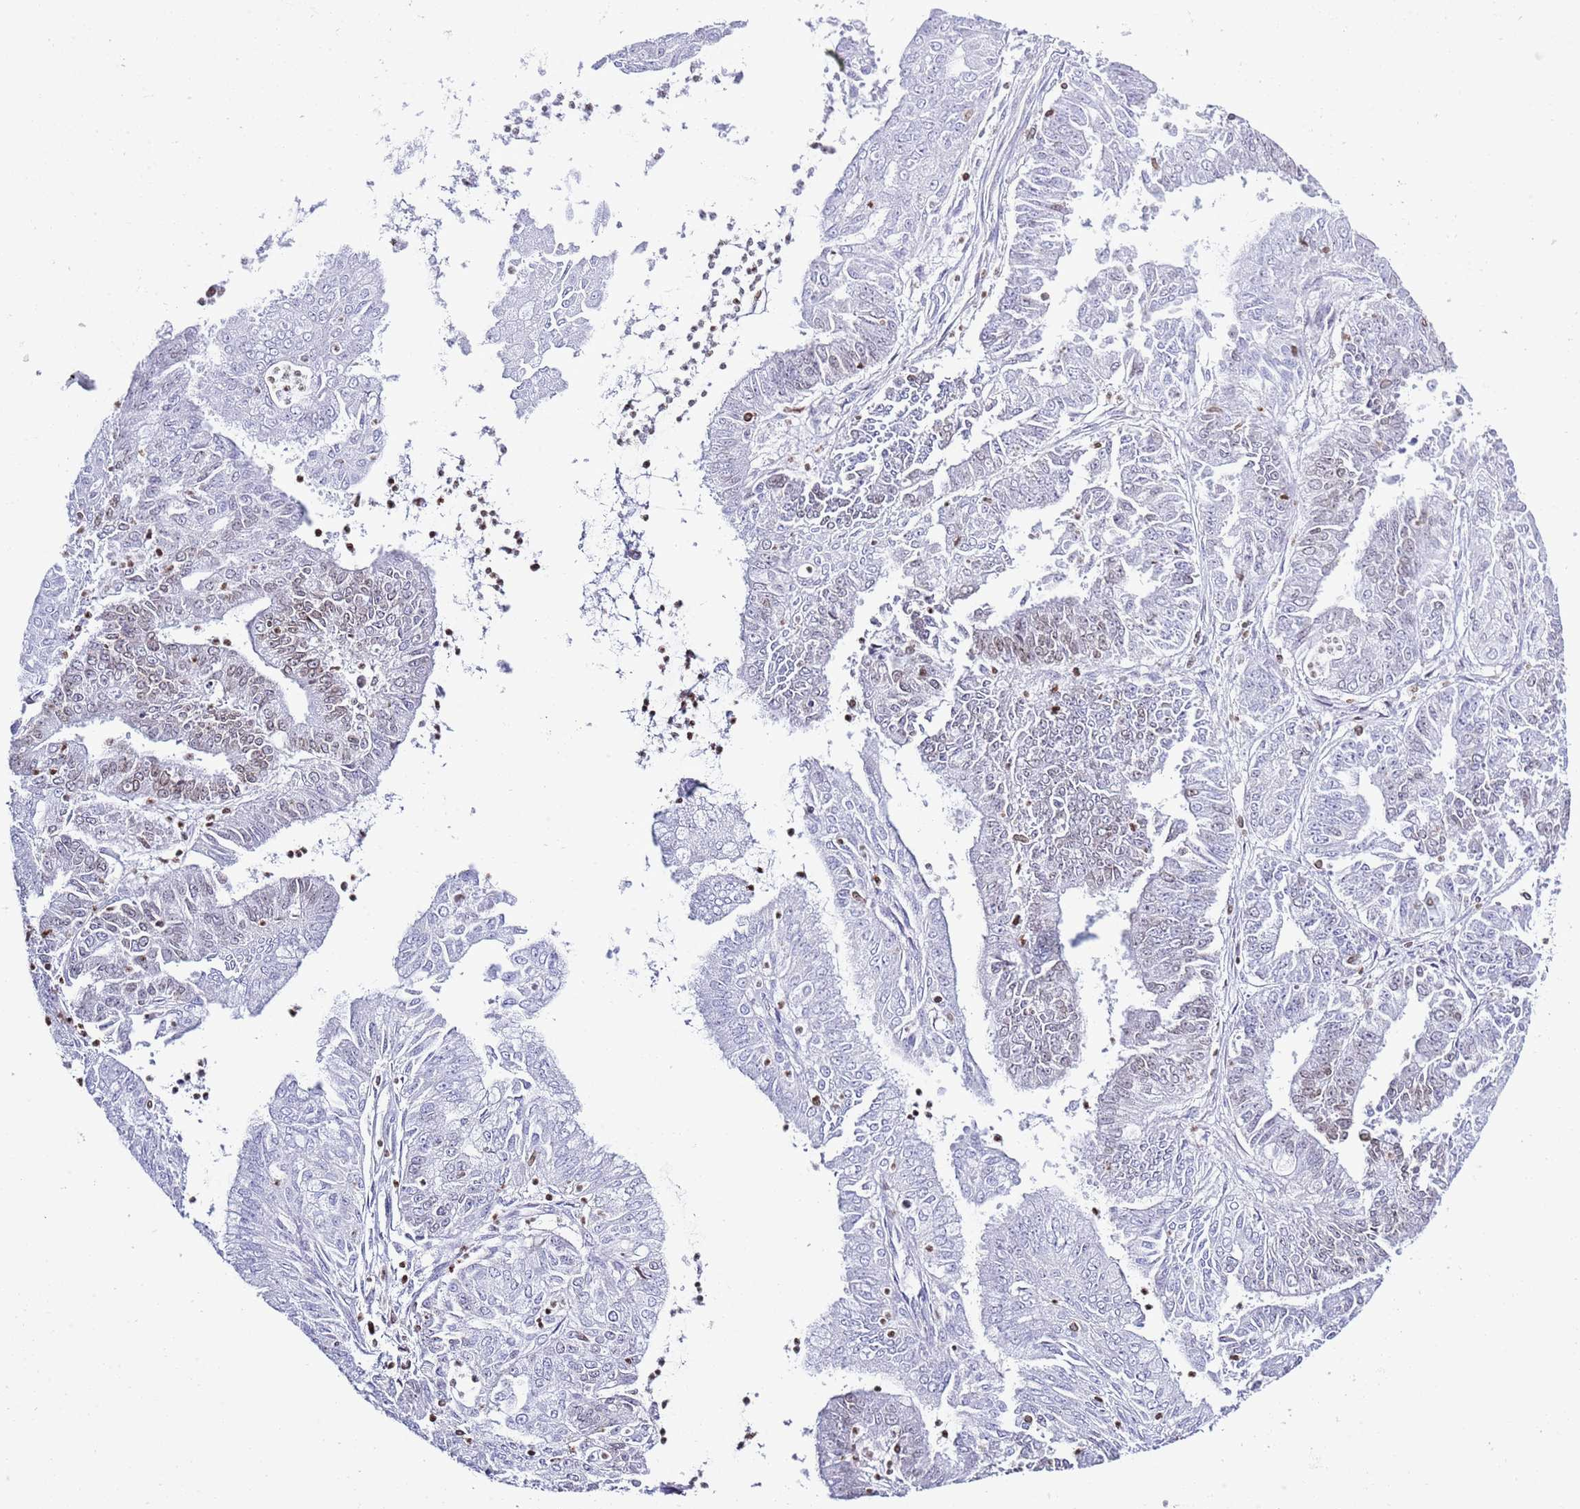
{"staining": {"intensity": "weak", "quantity": "<25%", "location": "cytoplasmic/membranous,nuclear"}, "tissue": "endometrial cancer", "cell_type": "Tumor cells", "image_type": "cancer", "snomed": [{"axis": "morphology", "description": "Adenocarcinoma, NOS"}, {"axis": "topography", "description": "Endometrium"}], "caption": "This is an immunohistochemistry (IHC) histopathology image of human adenocarcinoma (endometrial). There is no expression in tumor cells.", "gene": "LBR", "patient": {"sex": "female", "age": 73}}